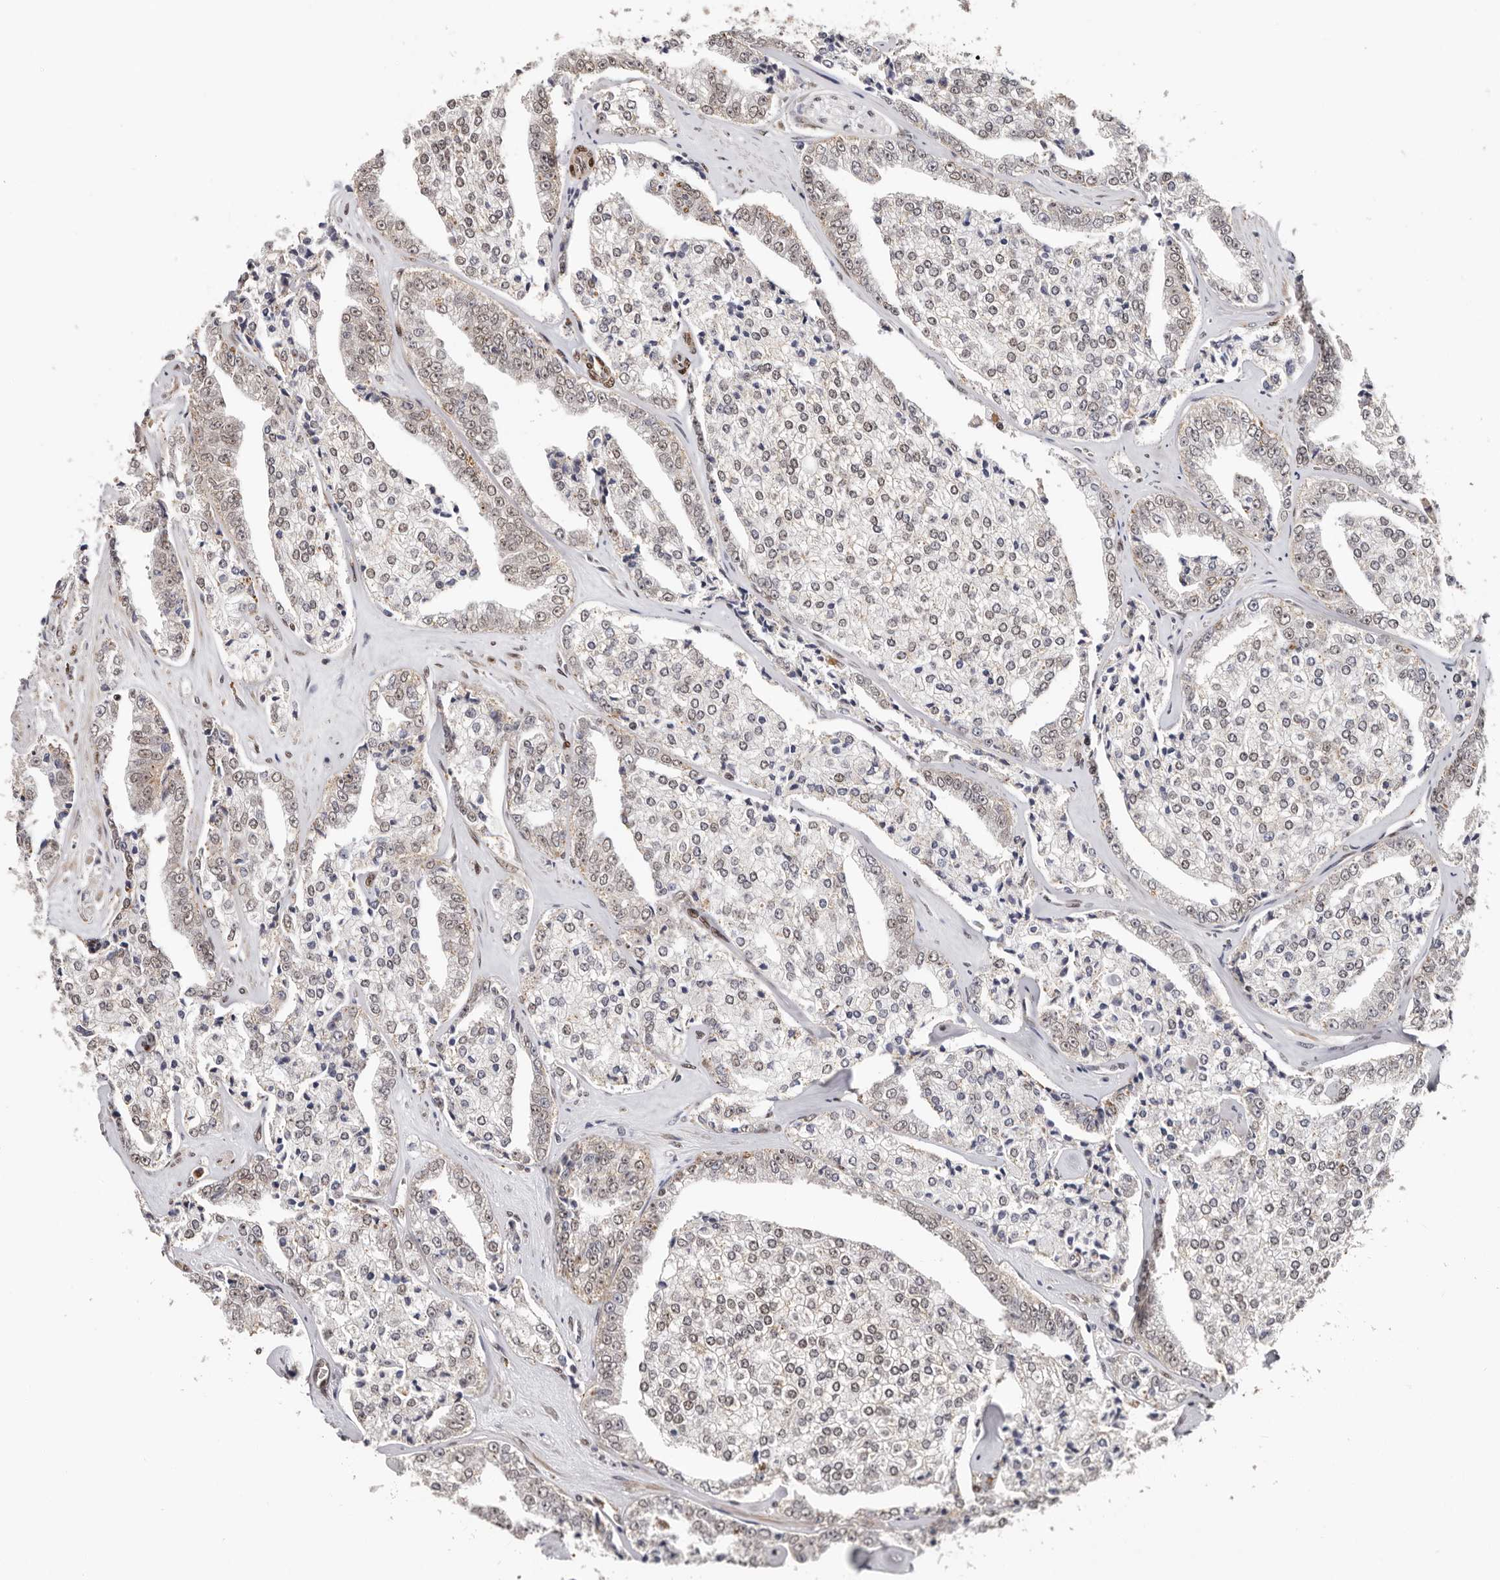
{"staining": {"intensity": "weak", "quantity": "<25%", "location": "cytoplasmic/membranous"}, "tissue": "prostate cancer", "cell_type": "Tumor cells", "image_type": "cancer", "snomed": [{"axis": "morphology", "description": "Adenocarcinoma, High grade"}, {"axis": "topography", "description": "Prostate"}], "caption": "Immunohistochemical staining of high-grade adenocarcinoma (prostate) demonstrates no significant expression in tumor cells.", "gene": "SMAD7", "patient": {"sex": "male", "age": 71}}